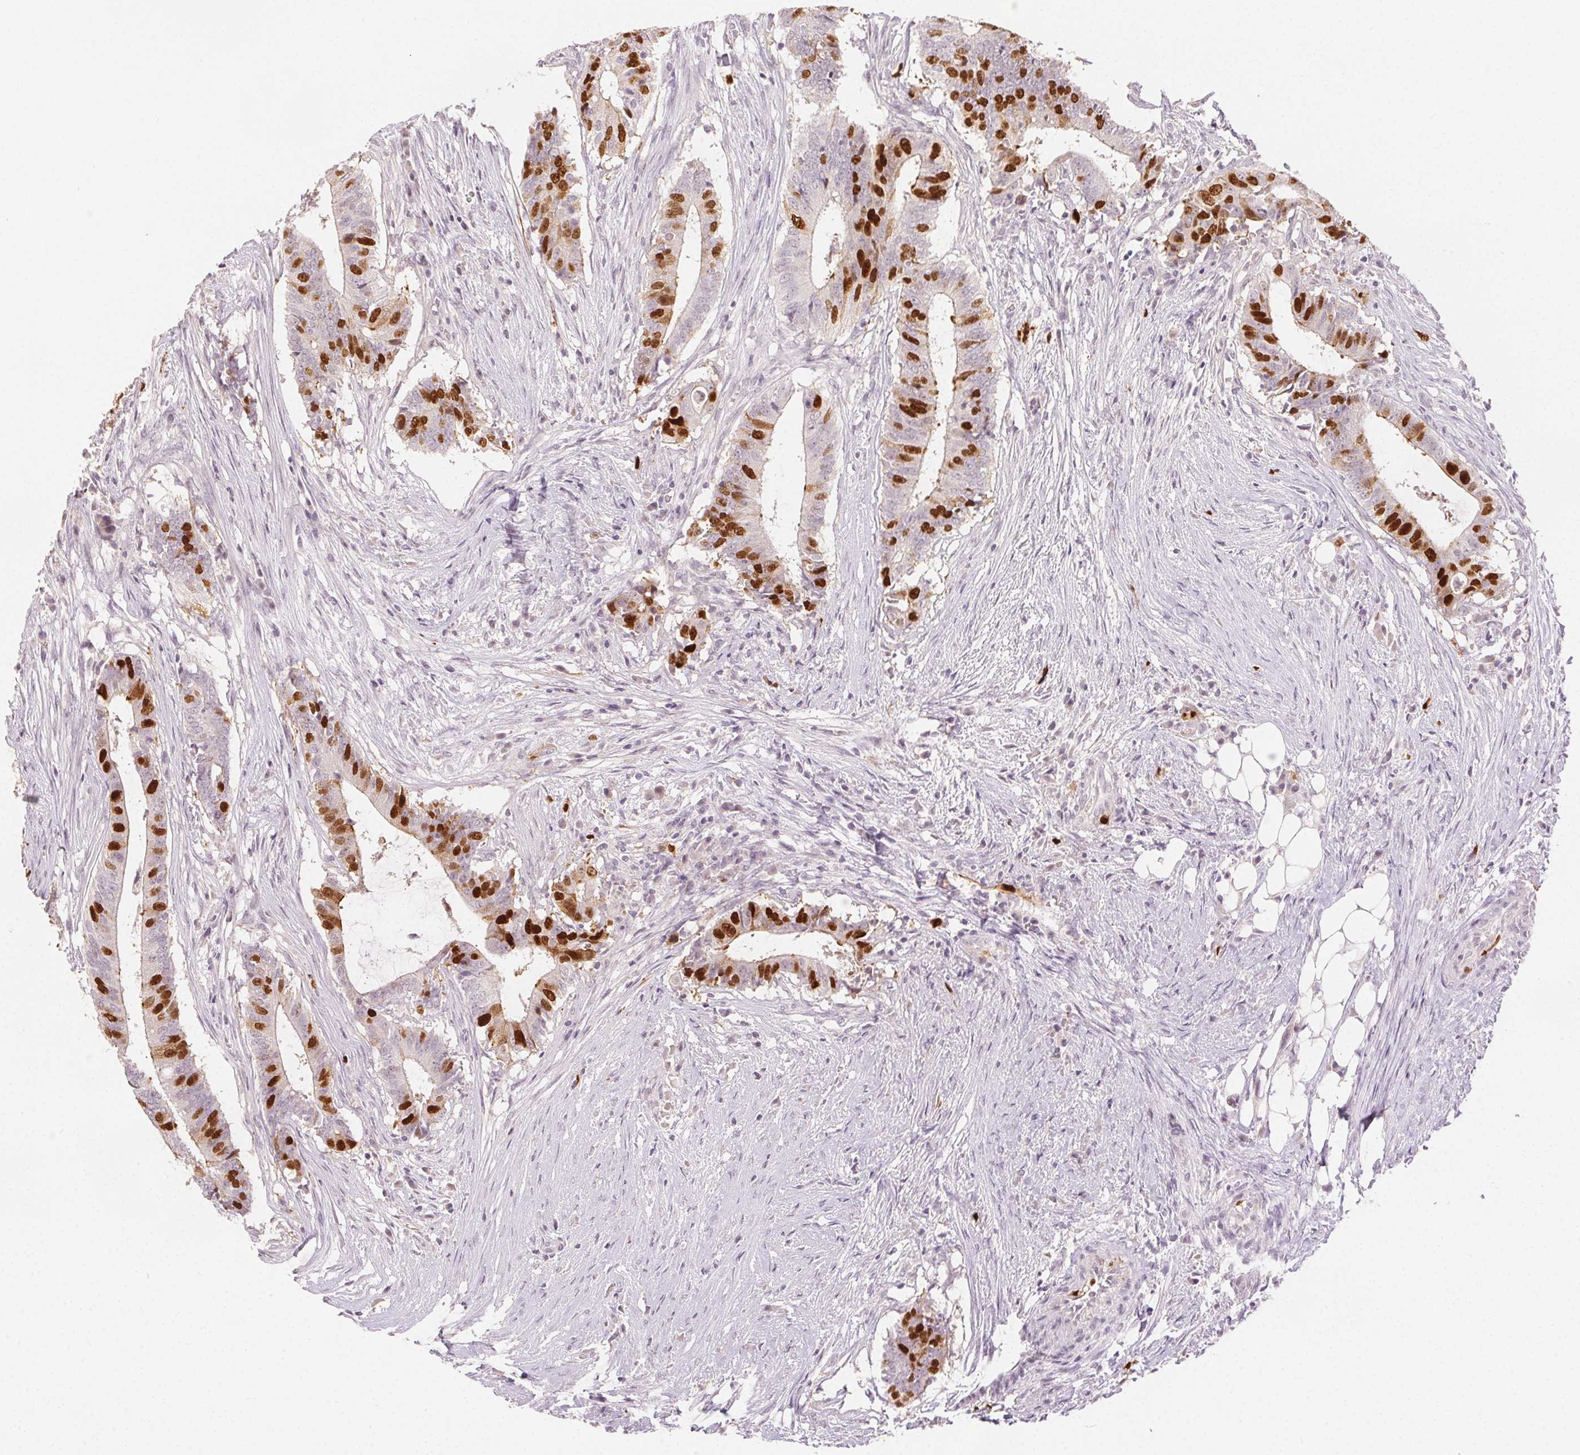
{"staining": {"intensity": "strong", "quantity": "25%-75%", "location": "nuclear"}, "tissue": "colorectal cancer", "cell_type": "Tumor cells", "image_type": "cancer", "snomed": [{"axis": "morphology", "description": "Adenocarcinoma, NOS"}, {"axis": "topography", "description": "Colon"}], "caption": "Immunohistochemical staining of colorectal cancer (adenocarcinoma) reveals high levels of strong nuclear expression in approximately 25%-75% of tumor cells. (Brightfield microscopy of DAB IHC at high magnification).", "gene": "ANLN", "patient": {"sex": "female", "age": 43}}